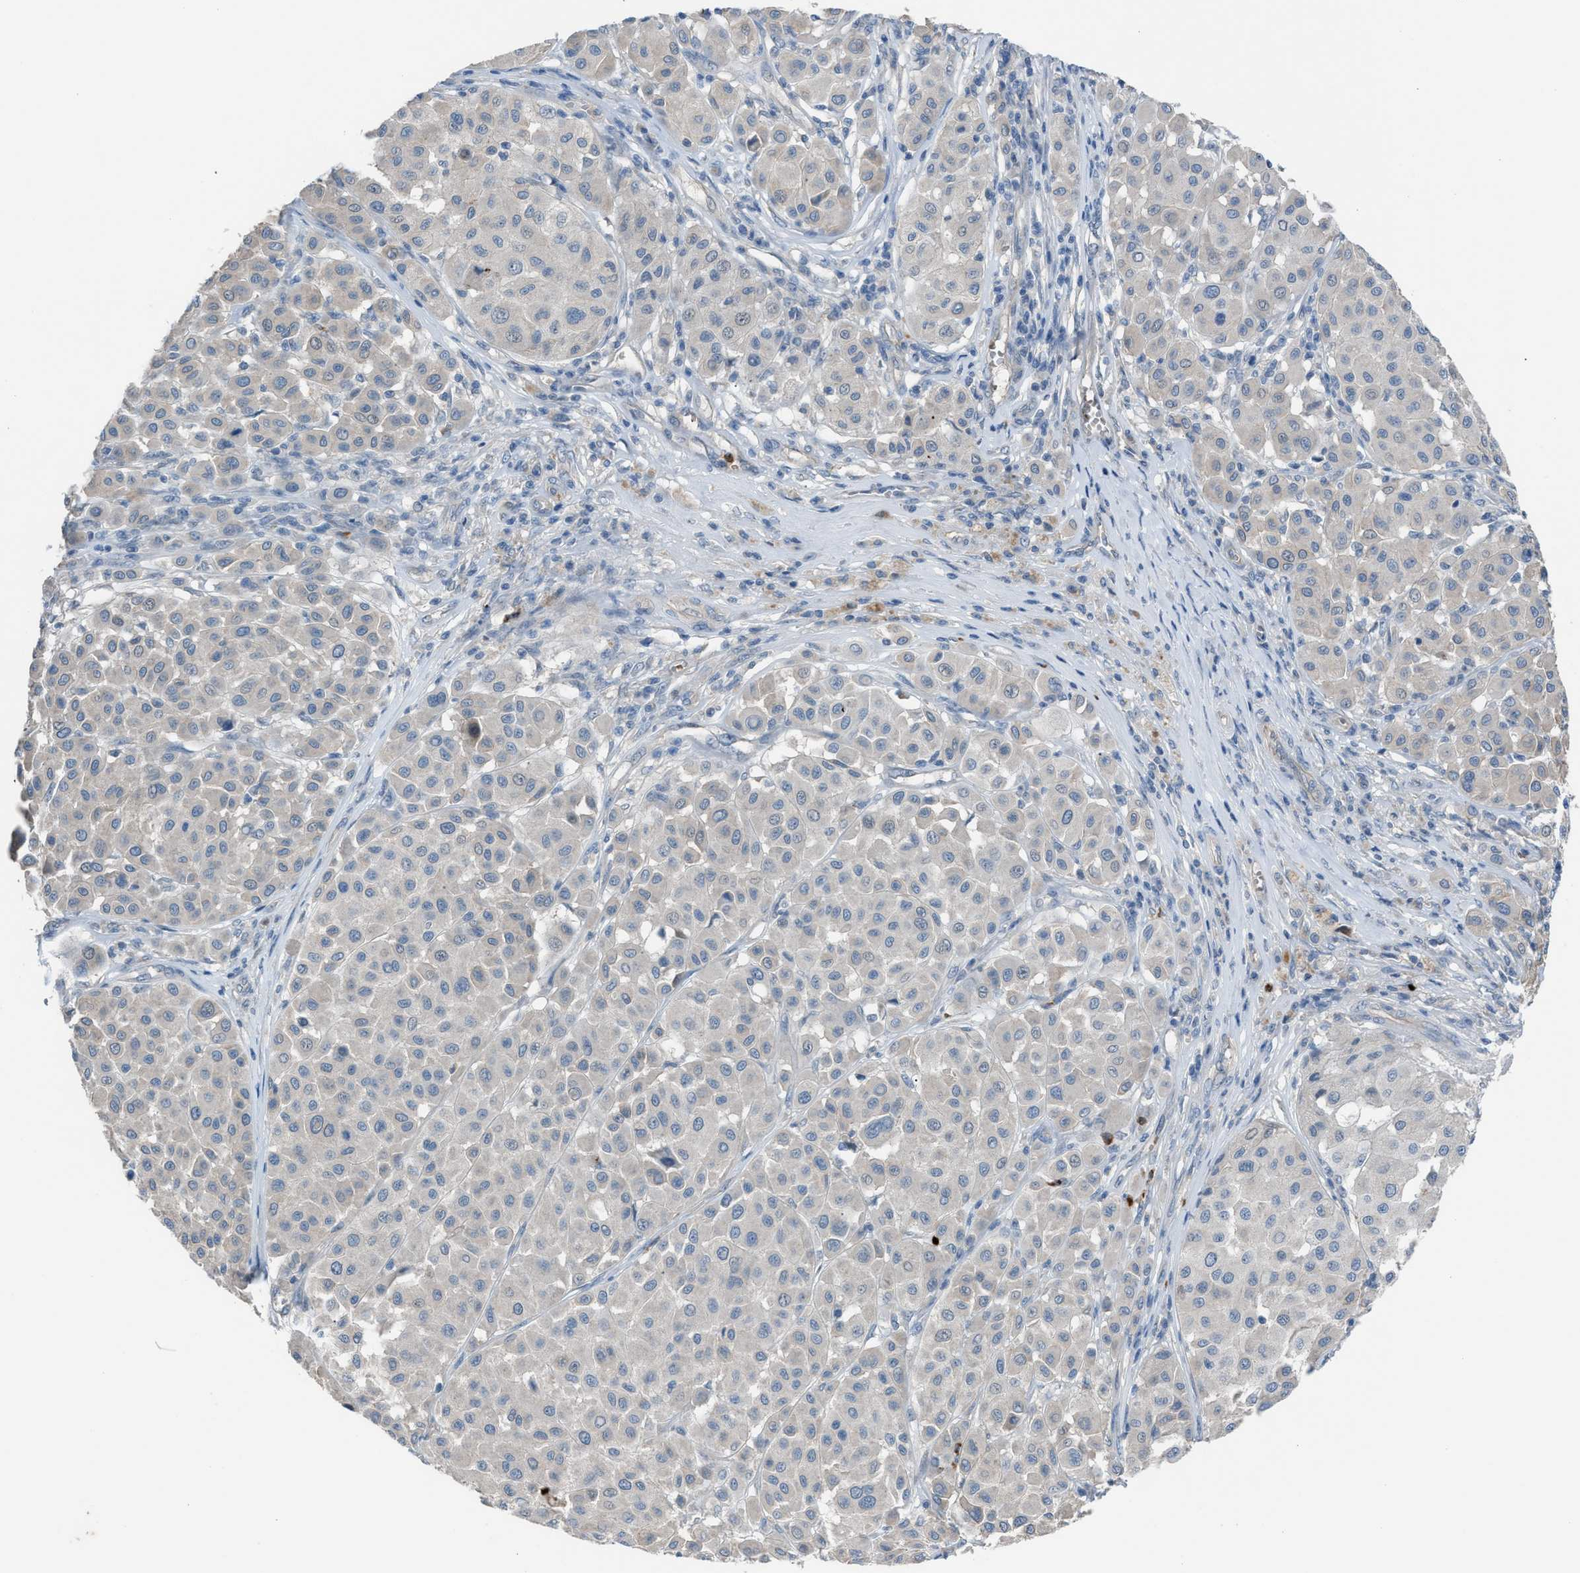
{"staining": {"intensity": "negative", "quantity": "none", "location": "none"}, "tissue": "melanoma", "cell_type": "Tumor cells", "image_type": "cancer", "snomed": [{"axis": "morphology", "description": "Malignant melanoma, Metastatic site"}, {"axis": "topography", "description": "Soft tissue"}], "caption": "An IHC histopathology image of malignant melanoma (metastatic site) is shown. There is no staining in tumor cells of malignant melanoma (metastatic site).", "gene": "CFAP77", "patient": {"sex": "male", "age": 41}}